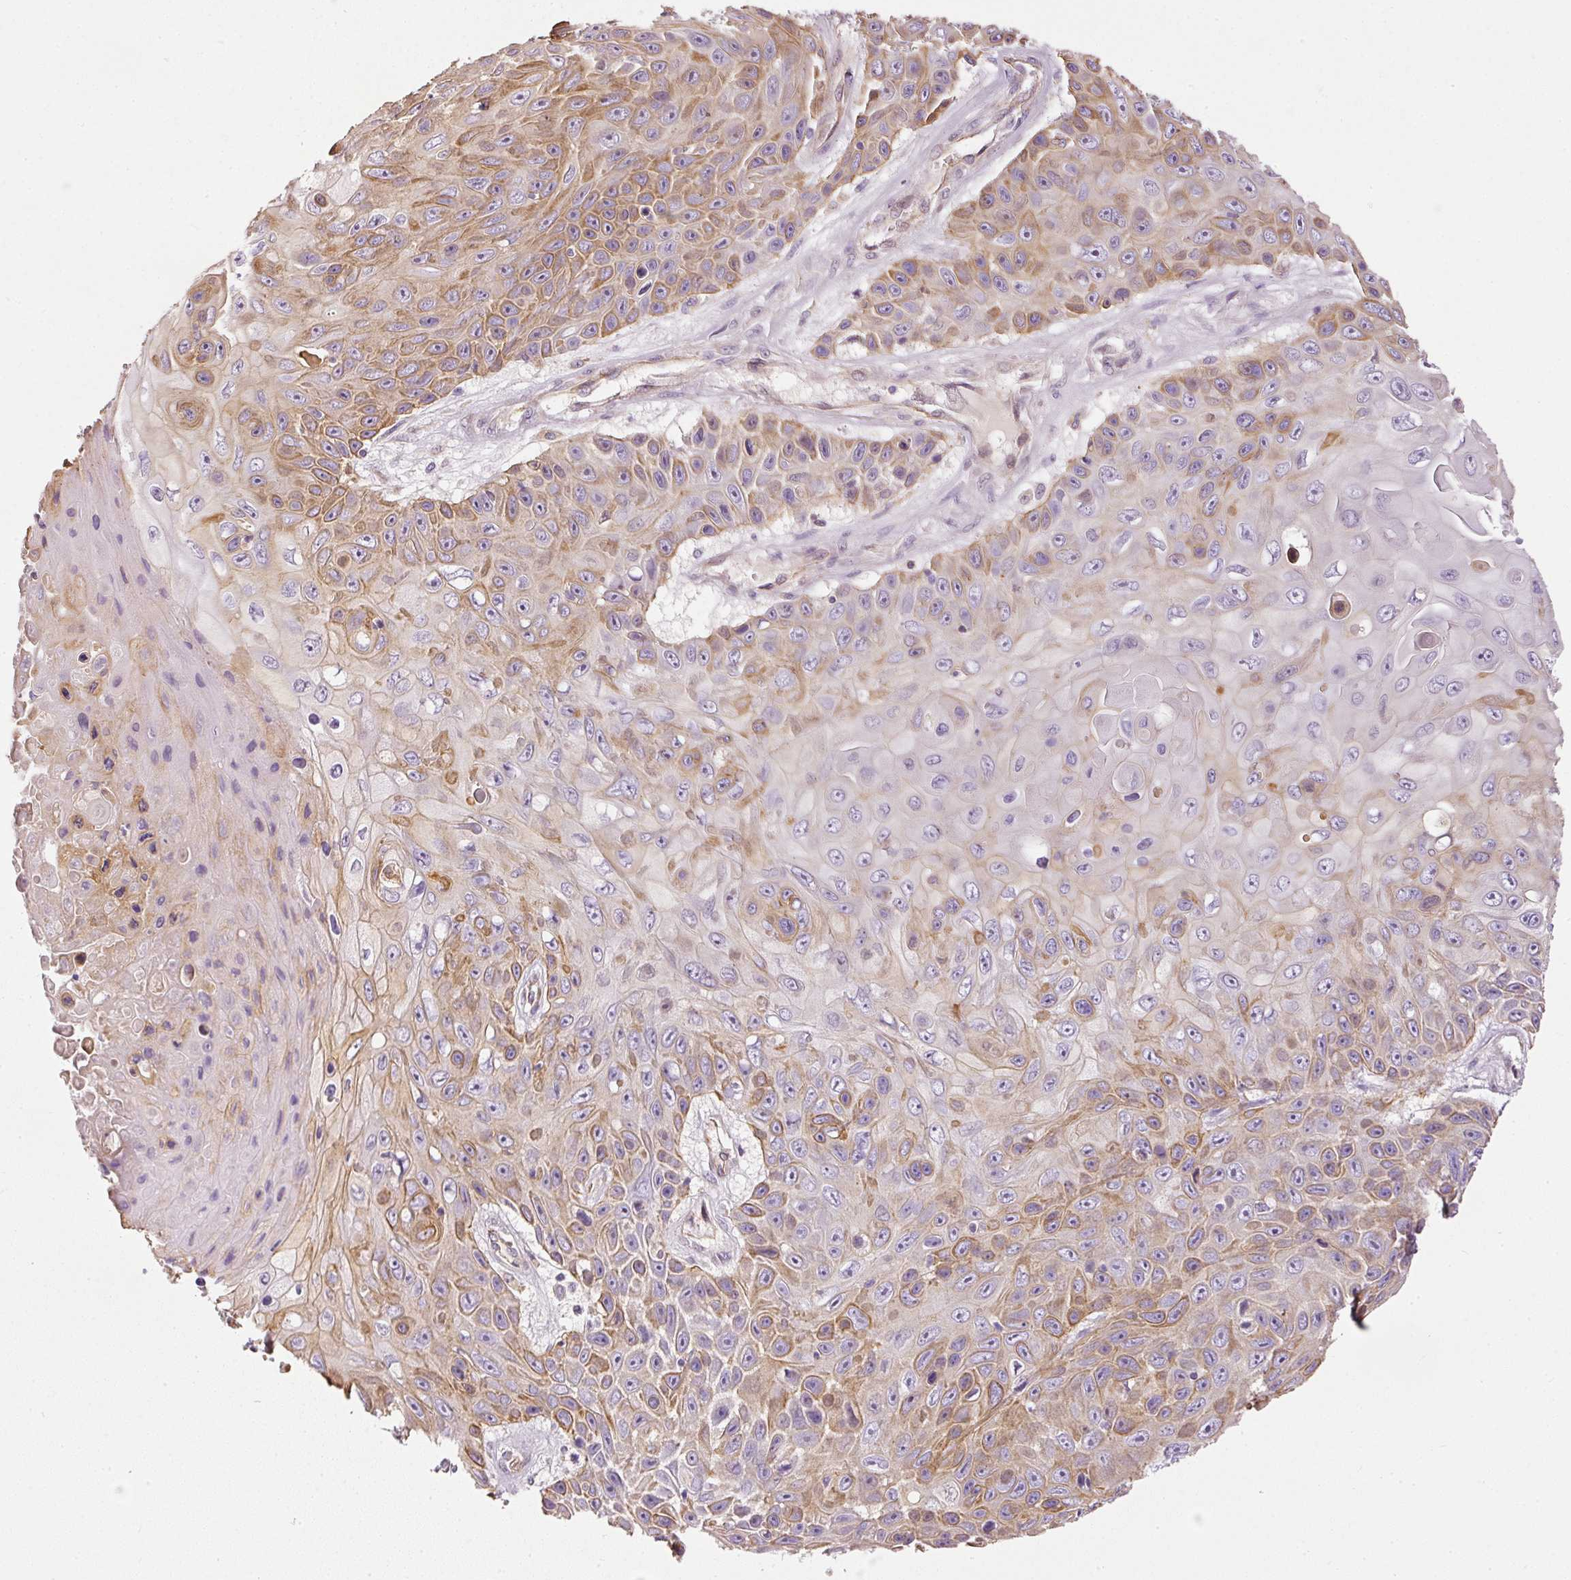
{"staining": {"intensity": "moderate", "quantity": "25%-75%", "location": "cytoplasmic/membranous"}, "tissue": "skin cancer", "cell_type": "Tumor cells", "image_type": "cancer", "snomed": [{"axis": "morphology", "description": "Squamous cell carcinoma, NOS"}, {"axis": "topography", "description": "Skin"}], "caption": "Human skin cancer (squamous cell carcinoma) stained for a protein (brown) exhibits moderate cytoplasmic/membranous positive positivity in about 25%-75% of tumor cells.", "gene": "OSR2", "patient": {"sex": "male", "age": 82}}